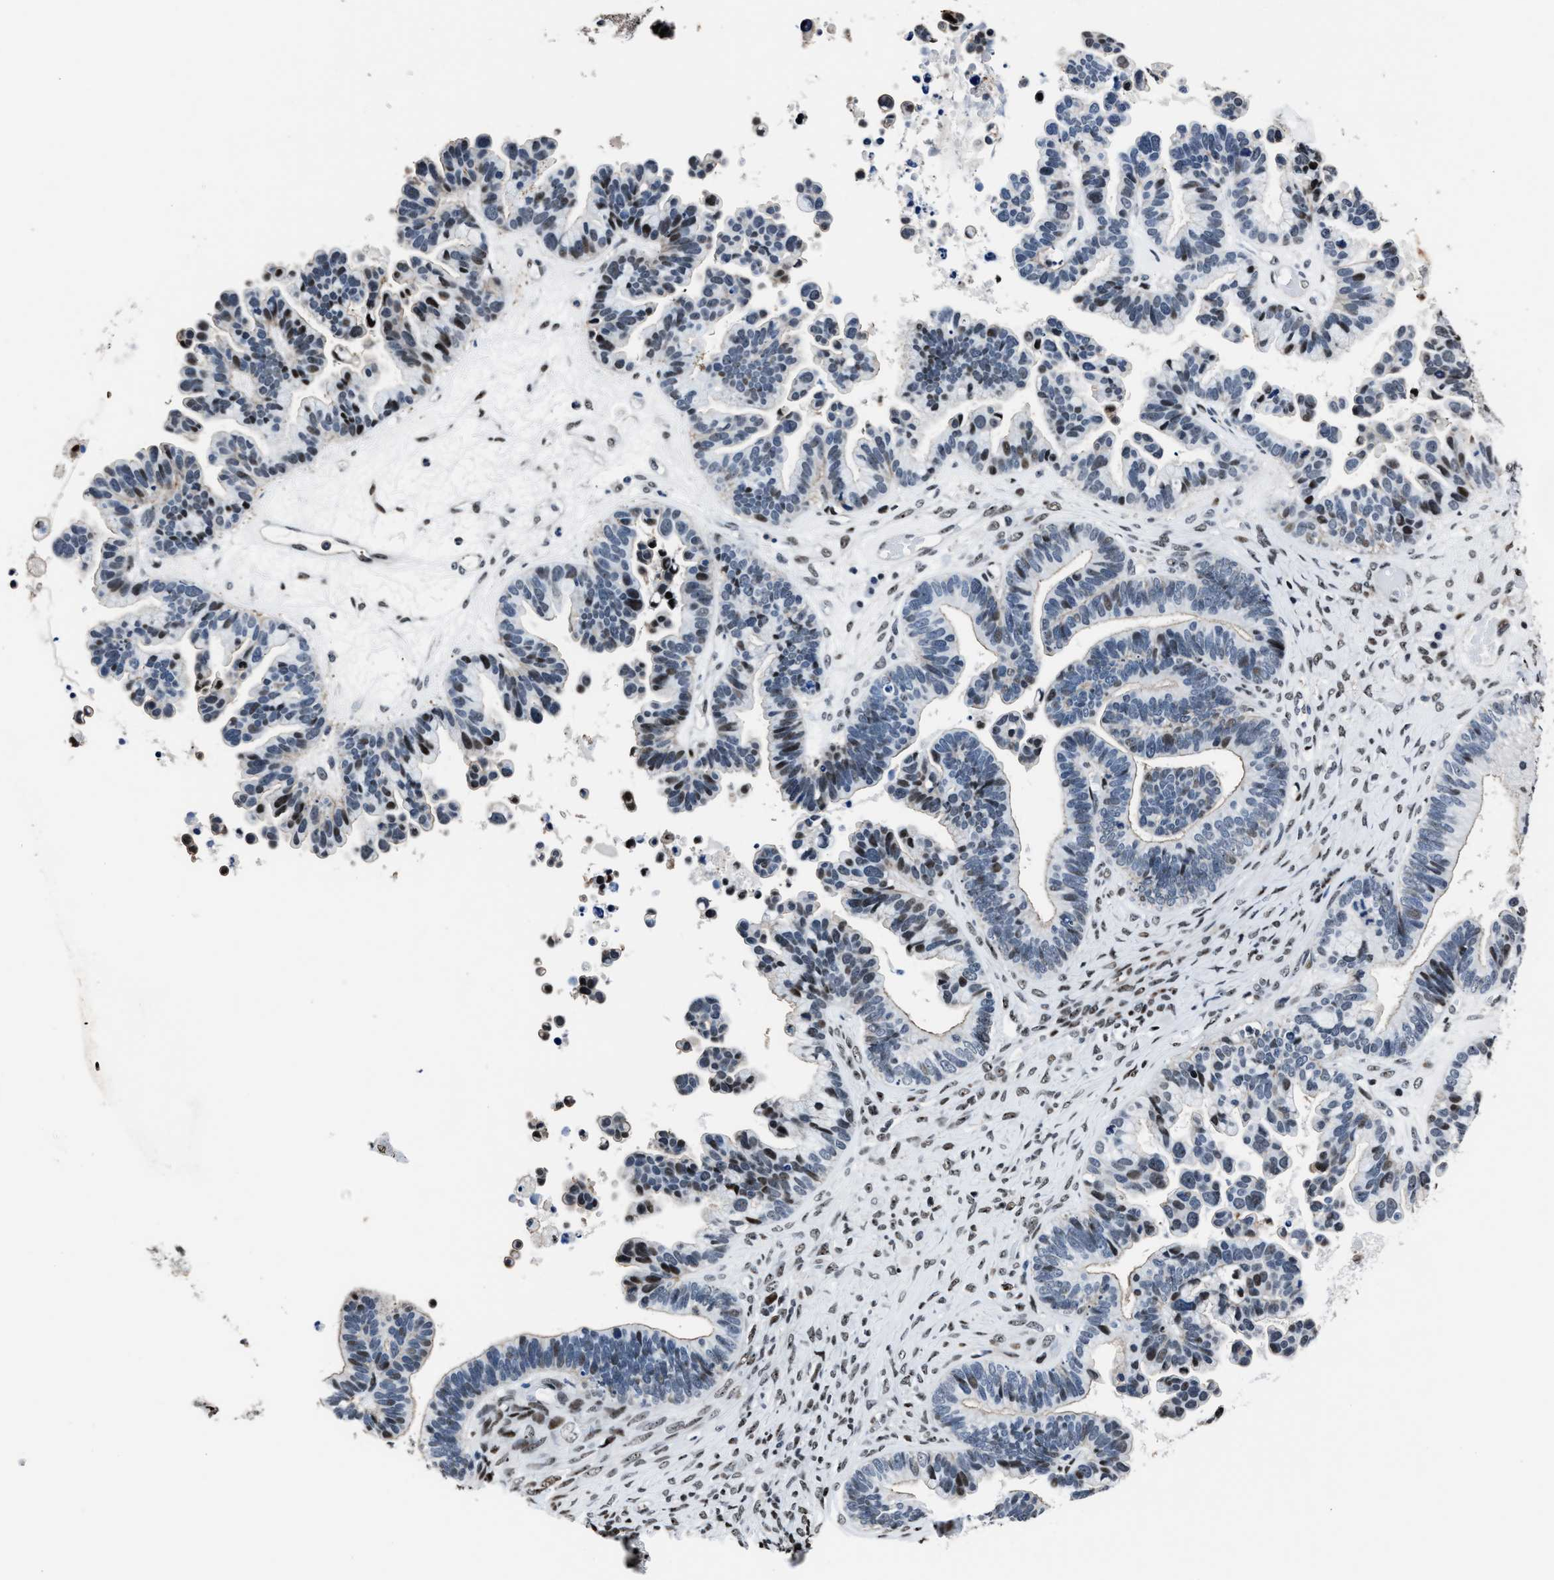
{"staining": {"intensity": "moderate", "quantity": "<25%", "location": "nuclear"}, "tissue": "ovarian cancer", "cell_type": "Tumor cells", "image_type": "cancer", "snomed": [{"axis": "morphology", "description": "Cystadenocarcinoma, serous, NOS"}, {"axis": "topography", "description": "Ovary"}], "caption": "A brown stain shows moderate nuclear positivity of a protein in human ovarian cancer tumor cells.", "gene": "PPIE", "patient": {"sex": "female", "age": 56}}